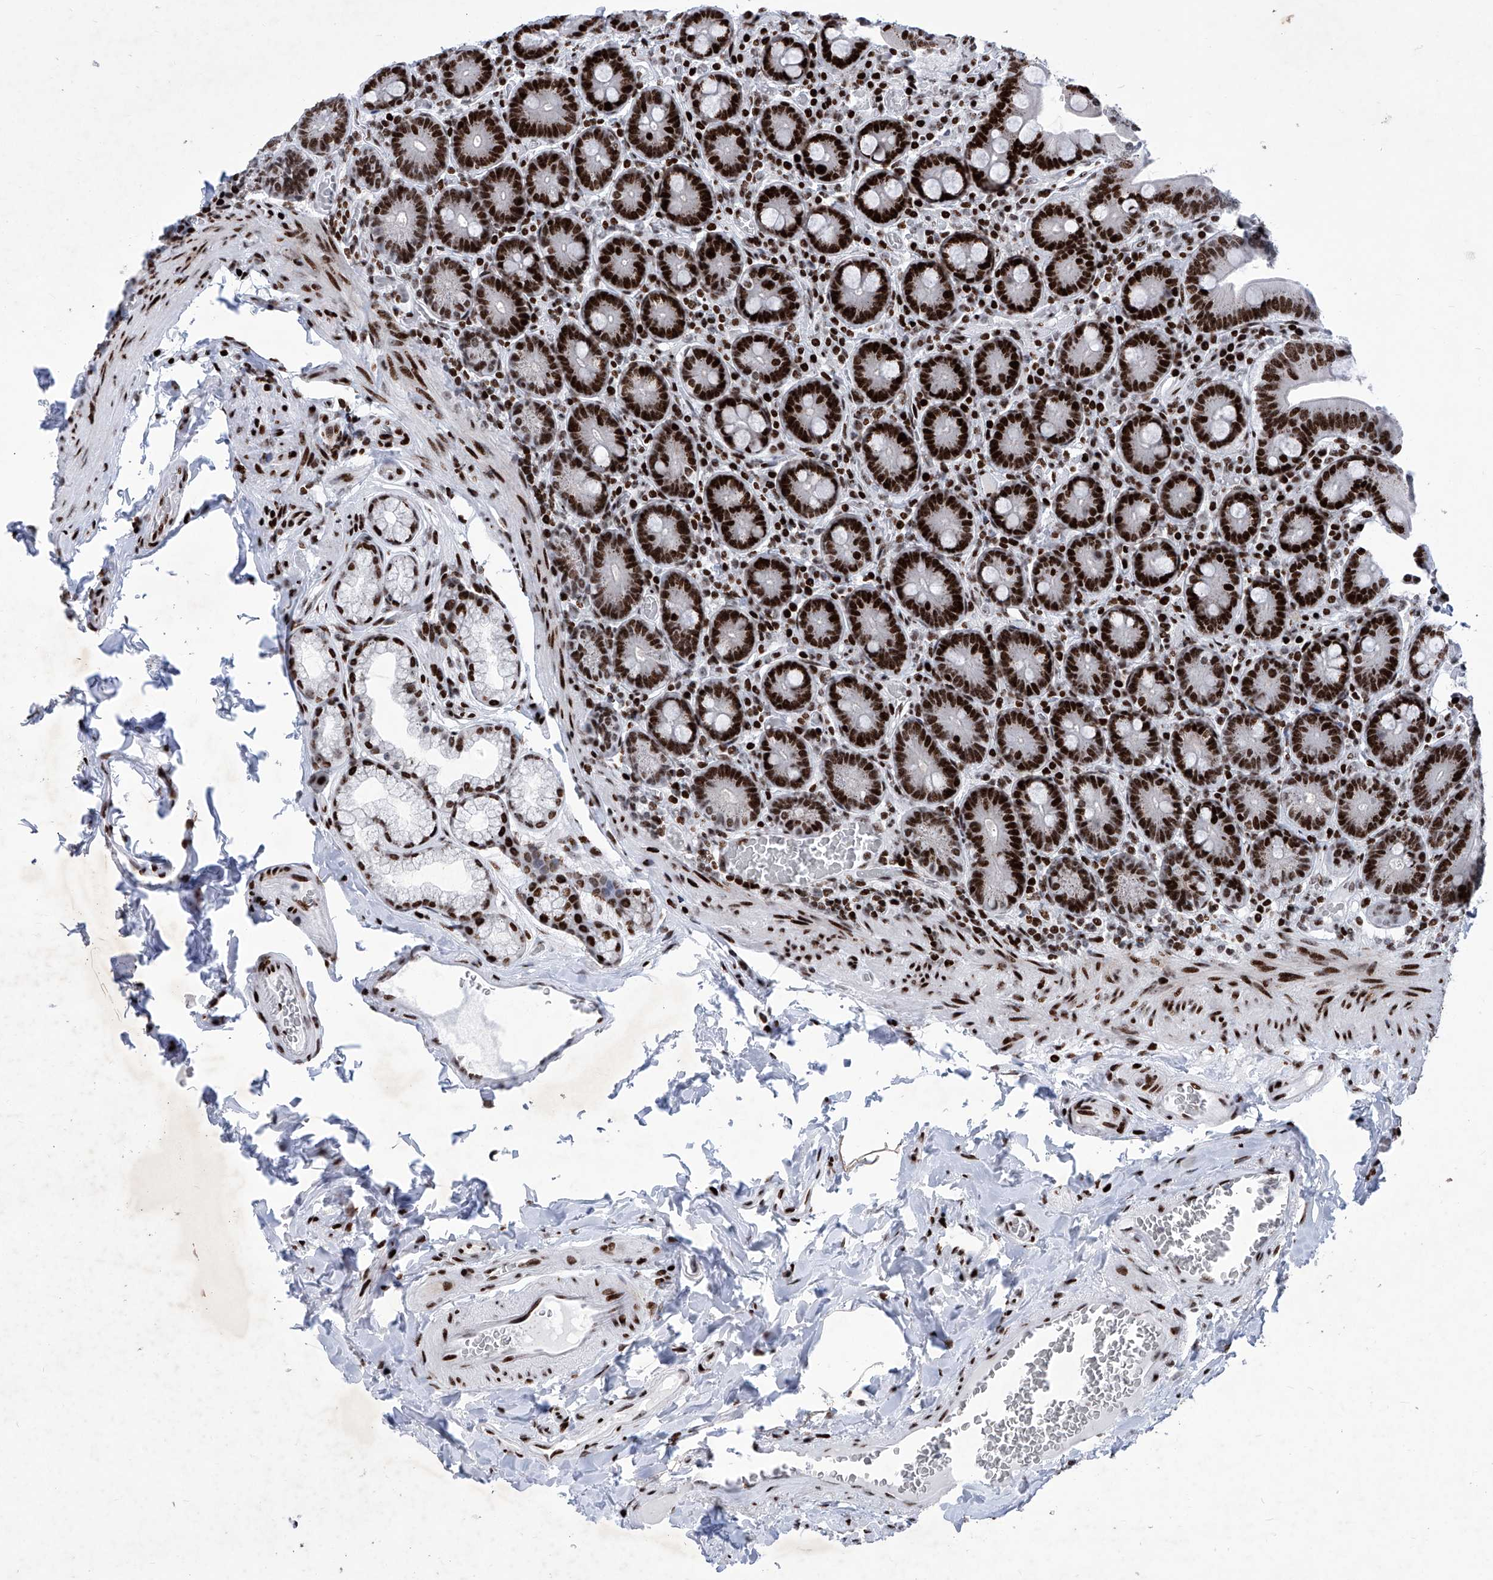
{"staining": {"intensity": "strong", "quantity": ">75%", "location": "nuclear"}, "tissue": "duodenum", "cell_type": "Glandular cells", "image_type": "normal", "snomed": [{"axis": "morphology", "description": "Normal tissue, NOS"}, {"axis": "topography", "description": "Duodenum"}], "caption": "Protein staining displays strong nuclear staining in about >75% of glandular cells in normal duodenum.", "gene": "HEY2", "patient": {"sex": "female", "age": 62}}